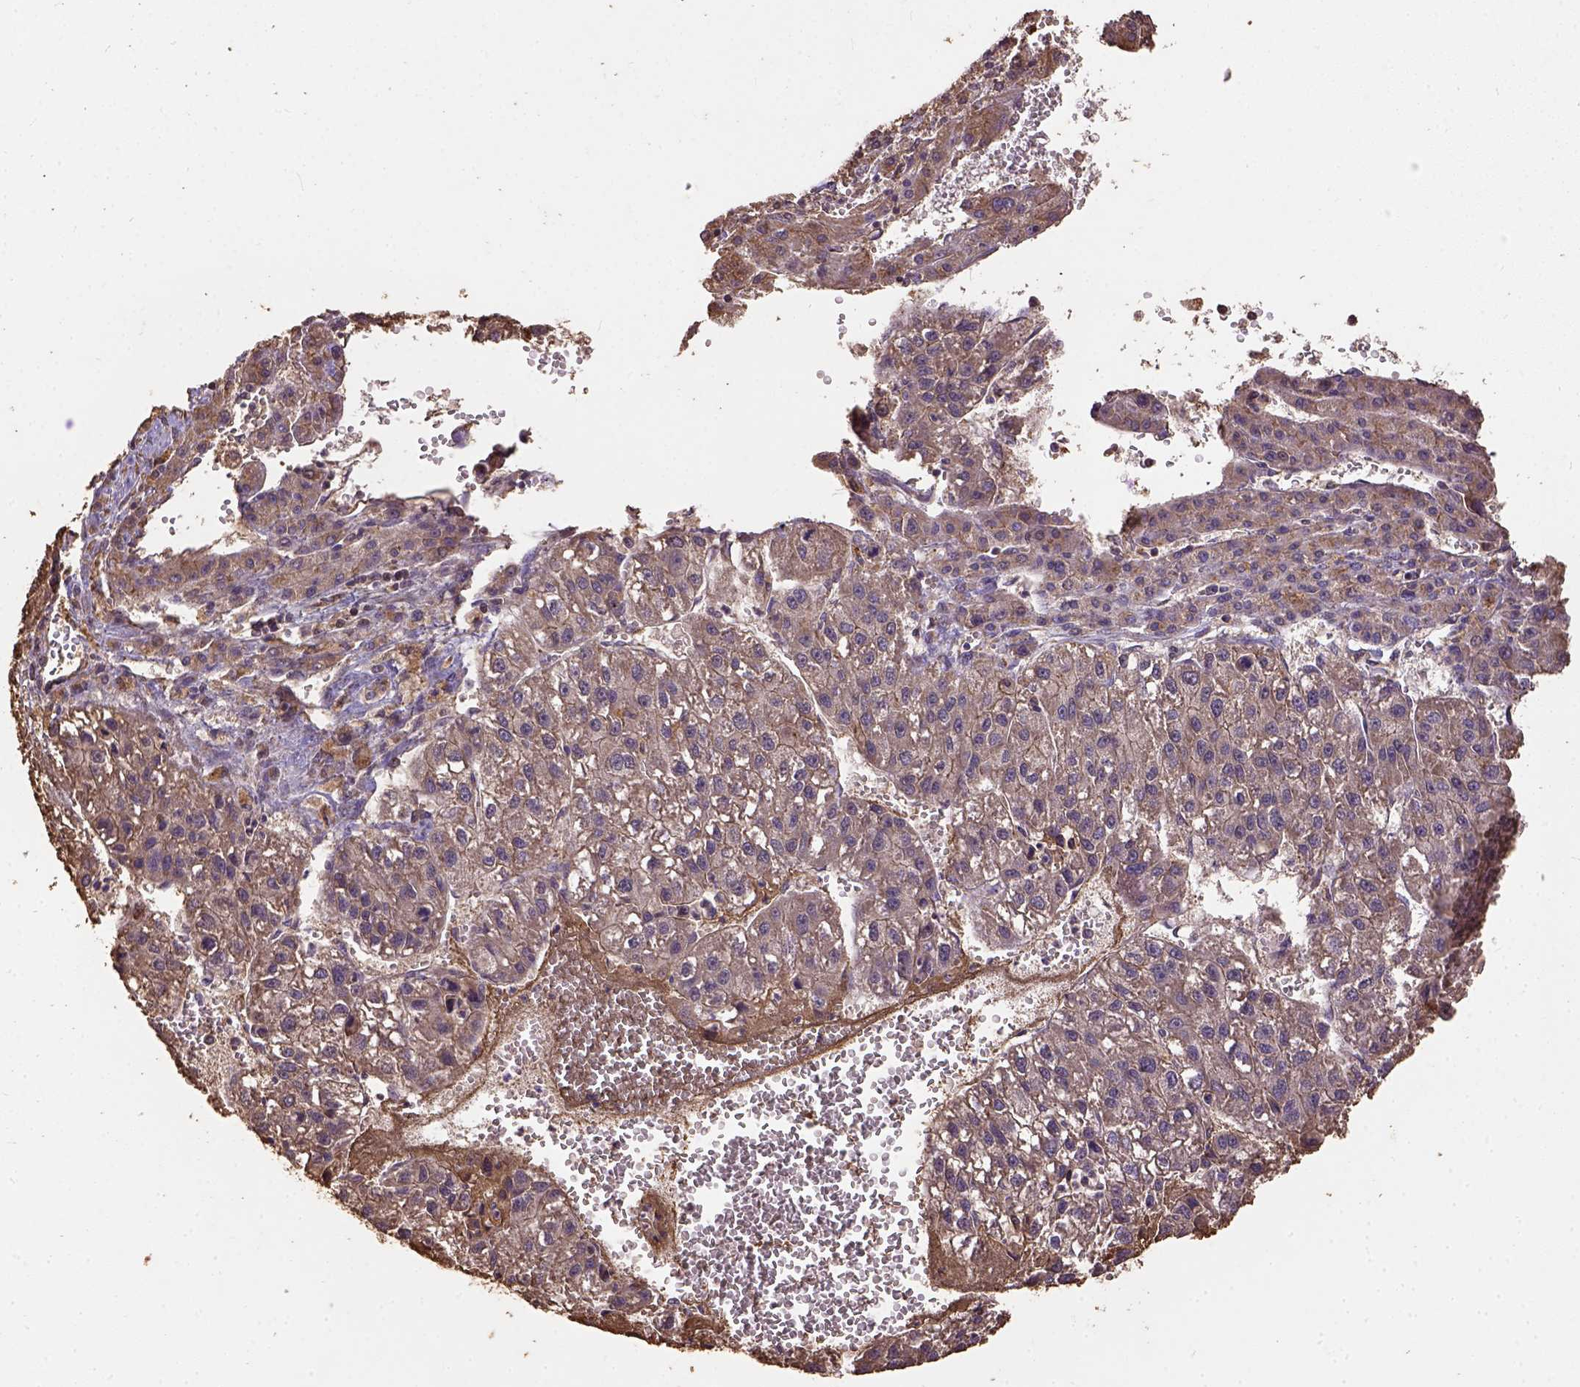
{"staining": {"intensity": "weak", "quantity": ">75%", "location": "cytoplasmic/membranous"}, "tissue": "liver cancer", "cell_type": "Tumor cells", "image_type": "cancer", "snomed": [{"axis": "morphology", "description": "Carcinoma, Hepatocellular, NOS"}, {"axis": "topography", "description": "Liver"}], "caption": "About >75% of tumor cells in liver hepatocellular carcinoma show weak cytoplasmic/membranous protein positivity as visualized by brown immunohistochemical staining.", "gene": "ATP1B3", "patient": {"sex": "female", "age": 70}}